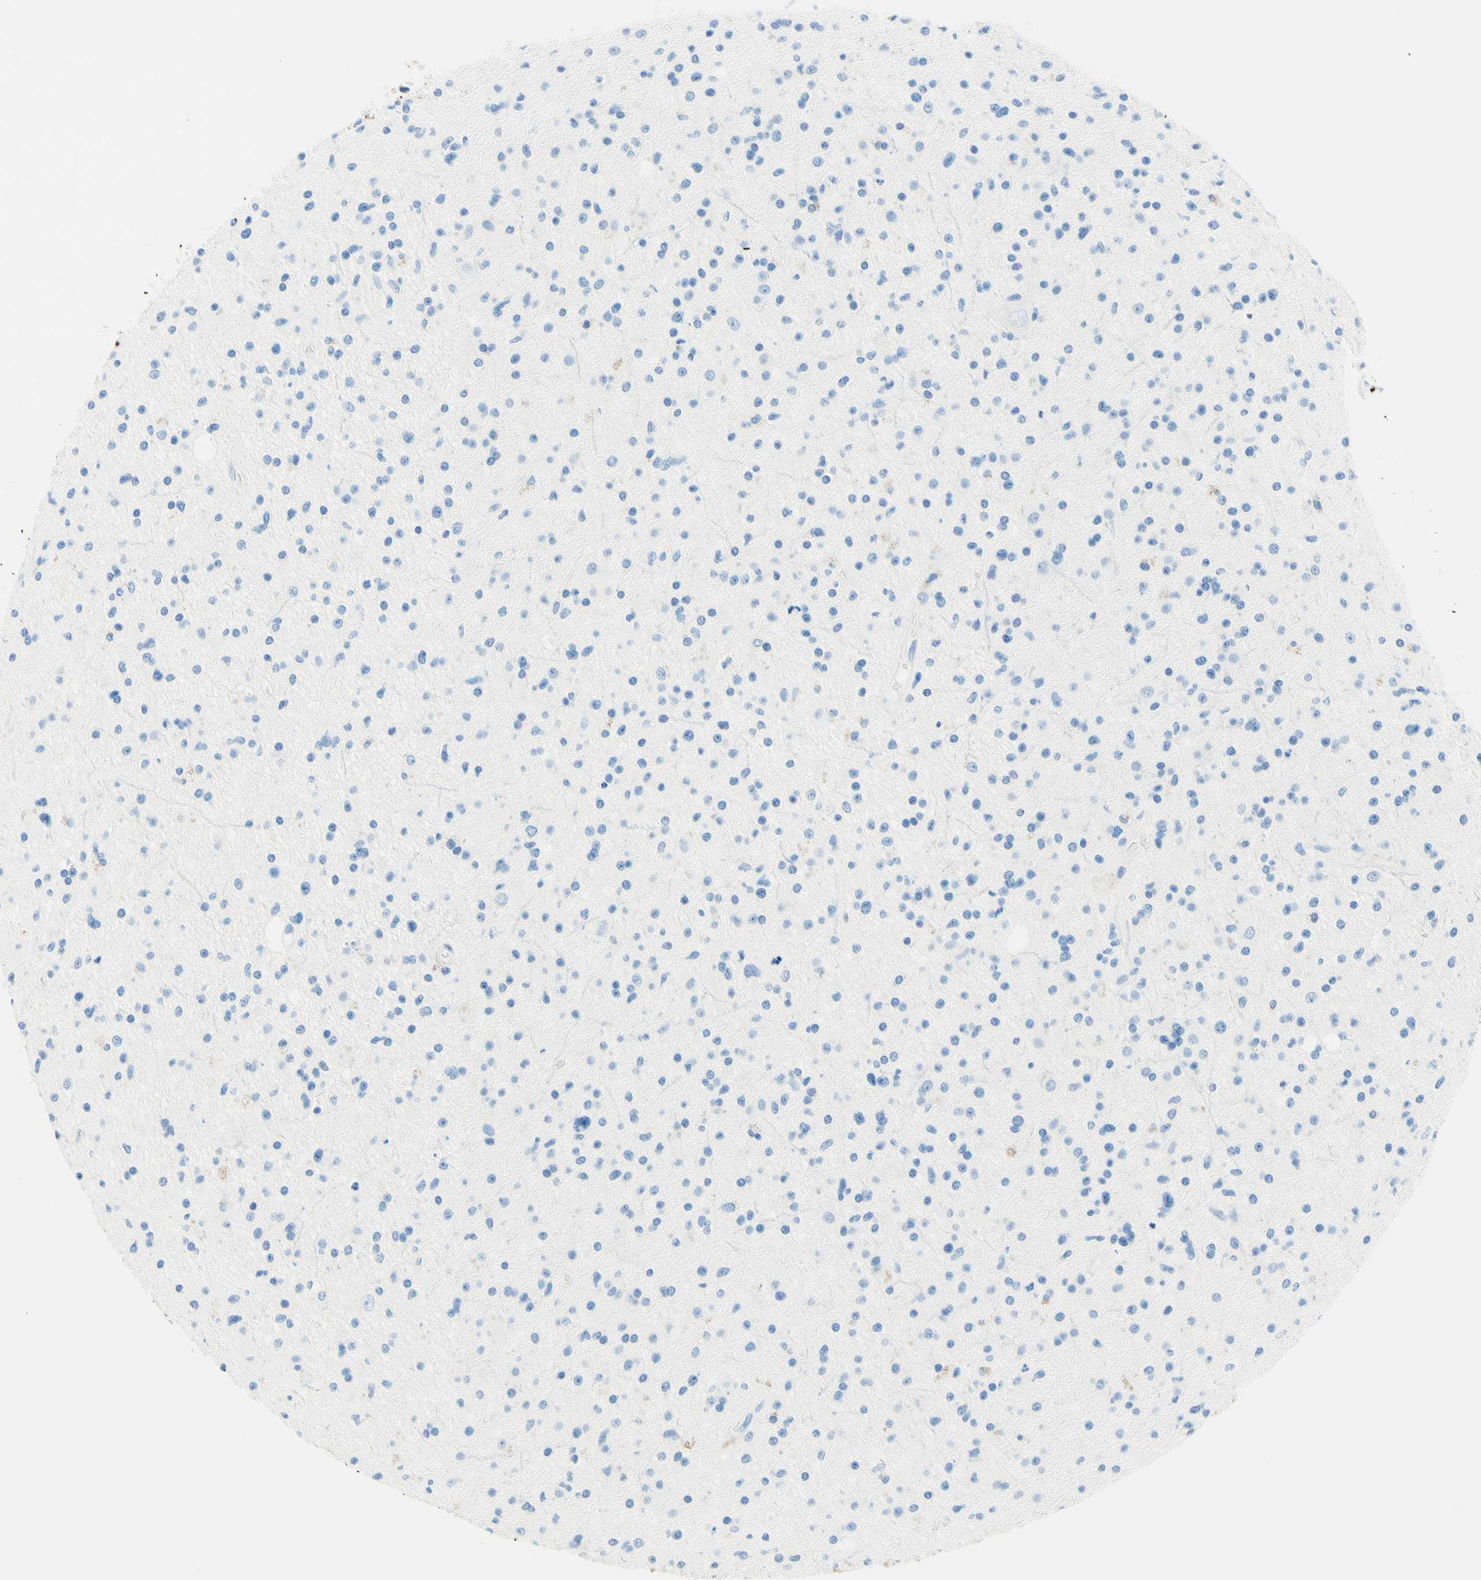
{"staining": {"intensity": "negative", "quantity": "none", "location": "none"}, "tissue": "glioma", "cell_type": "Tumor cells", "image_type": "cancer", "snomed": [{"axis": "morphology", "description": "Glioma, malignant, High grade"}, {"axis": "topography", "description": "Brain"}], "caption": "High-grade glioma (malignant) stained for a protein using immunohistochemistry displays no staining tumor cells.", "gene": "MFAP5", "patient": {"sex": "male", "age": 33}}